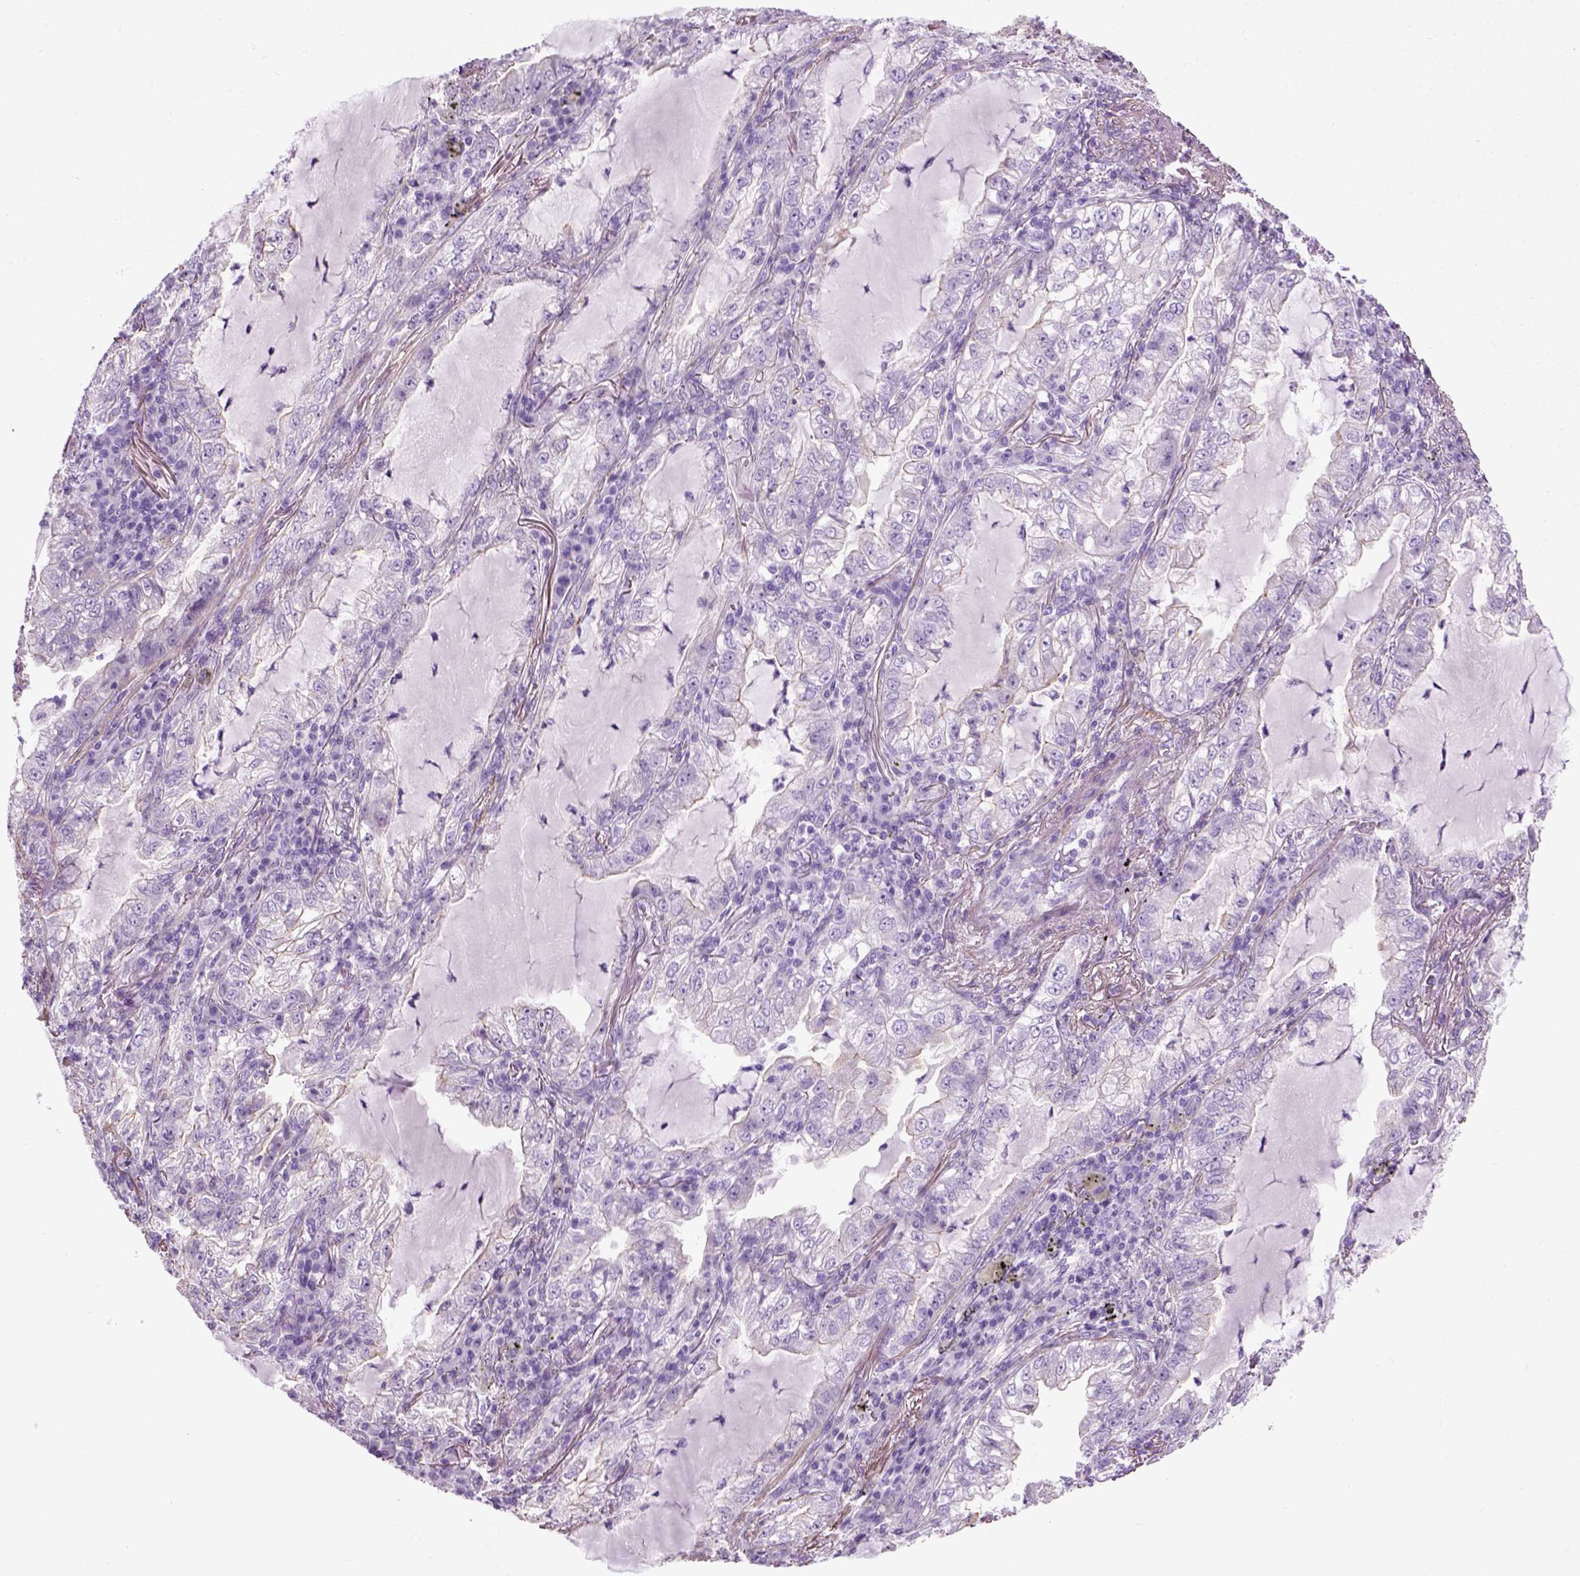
{"staining": {"intensity": "negative", "quantity": "none", "location": "none"}, "tissue": "lung cancer", "cell_type": "Tumor cells", "image_type": "cancer", "snomed": [{"axis": "morphology", "description": "Adenocarcinoma, NOS"}, {"axis": "topography", "description": "Lung"}], "caption": "This is a micrograph of immunohistochemistry staining of lung cancer (adenocarcinoma), which shows no positivity in tumor cells. (Brightfield microscopy of DAB immunohistochemistry (IHC) at high magnification).", "gene": "FAM161A", "patient": {"sex": "female", "age": 73}}